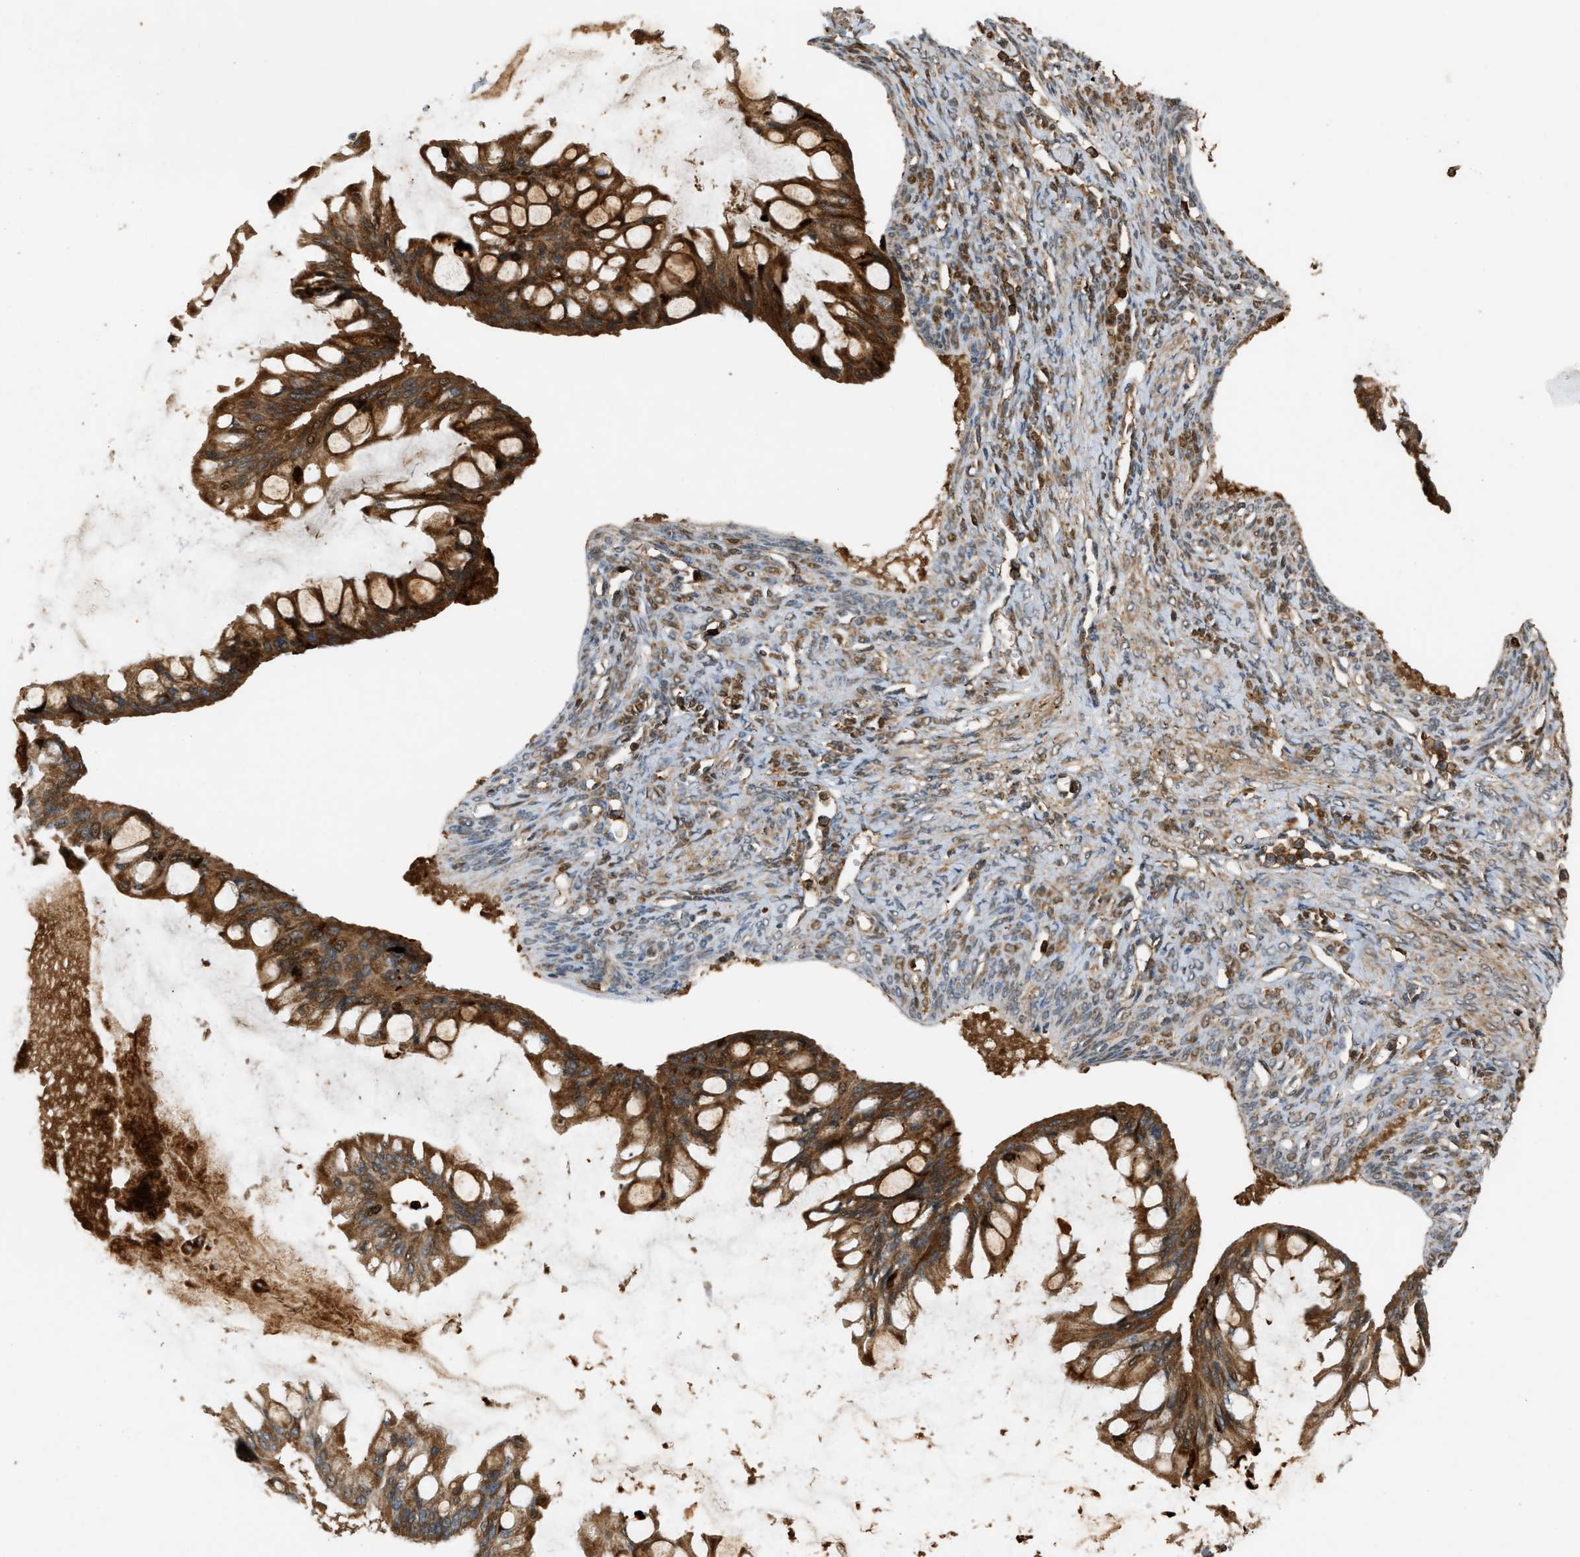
{"staining": {"intensity": "strong", "quantity": ">75%", "location": "cytoplasmic/membranous"}, "tissue": "ovarian cancer", "cell_type": "Tumor cells", "image_type": "cancer", "snomed": [{"axis": "morphology", "description": "Cystadenocarcinoma, mucinous, NOS"}, {"axis": "topography", "description": "Ovary"}], "caption": "Immunohistochemistry histopathology image of neoplastic tissue: ovarian mucinous cystadenocarcinoma stained using IHC shows high levels of strong protein expression localized specifically in the cytoplasmic/membranous of tumor cells, appearing as a cytoplasmic/membranous brown color.", "gene": "GOPC", "patient": {"sex": "female", "age": 73}}